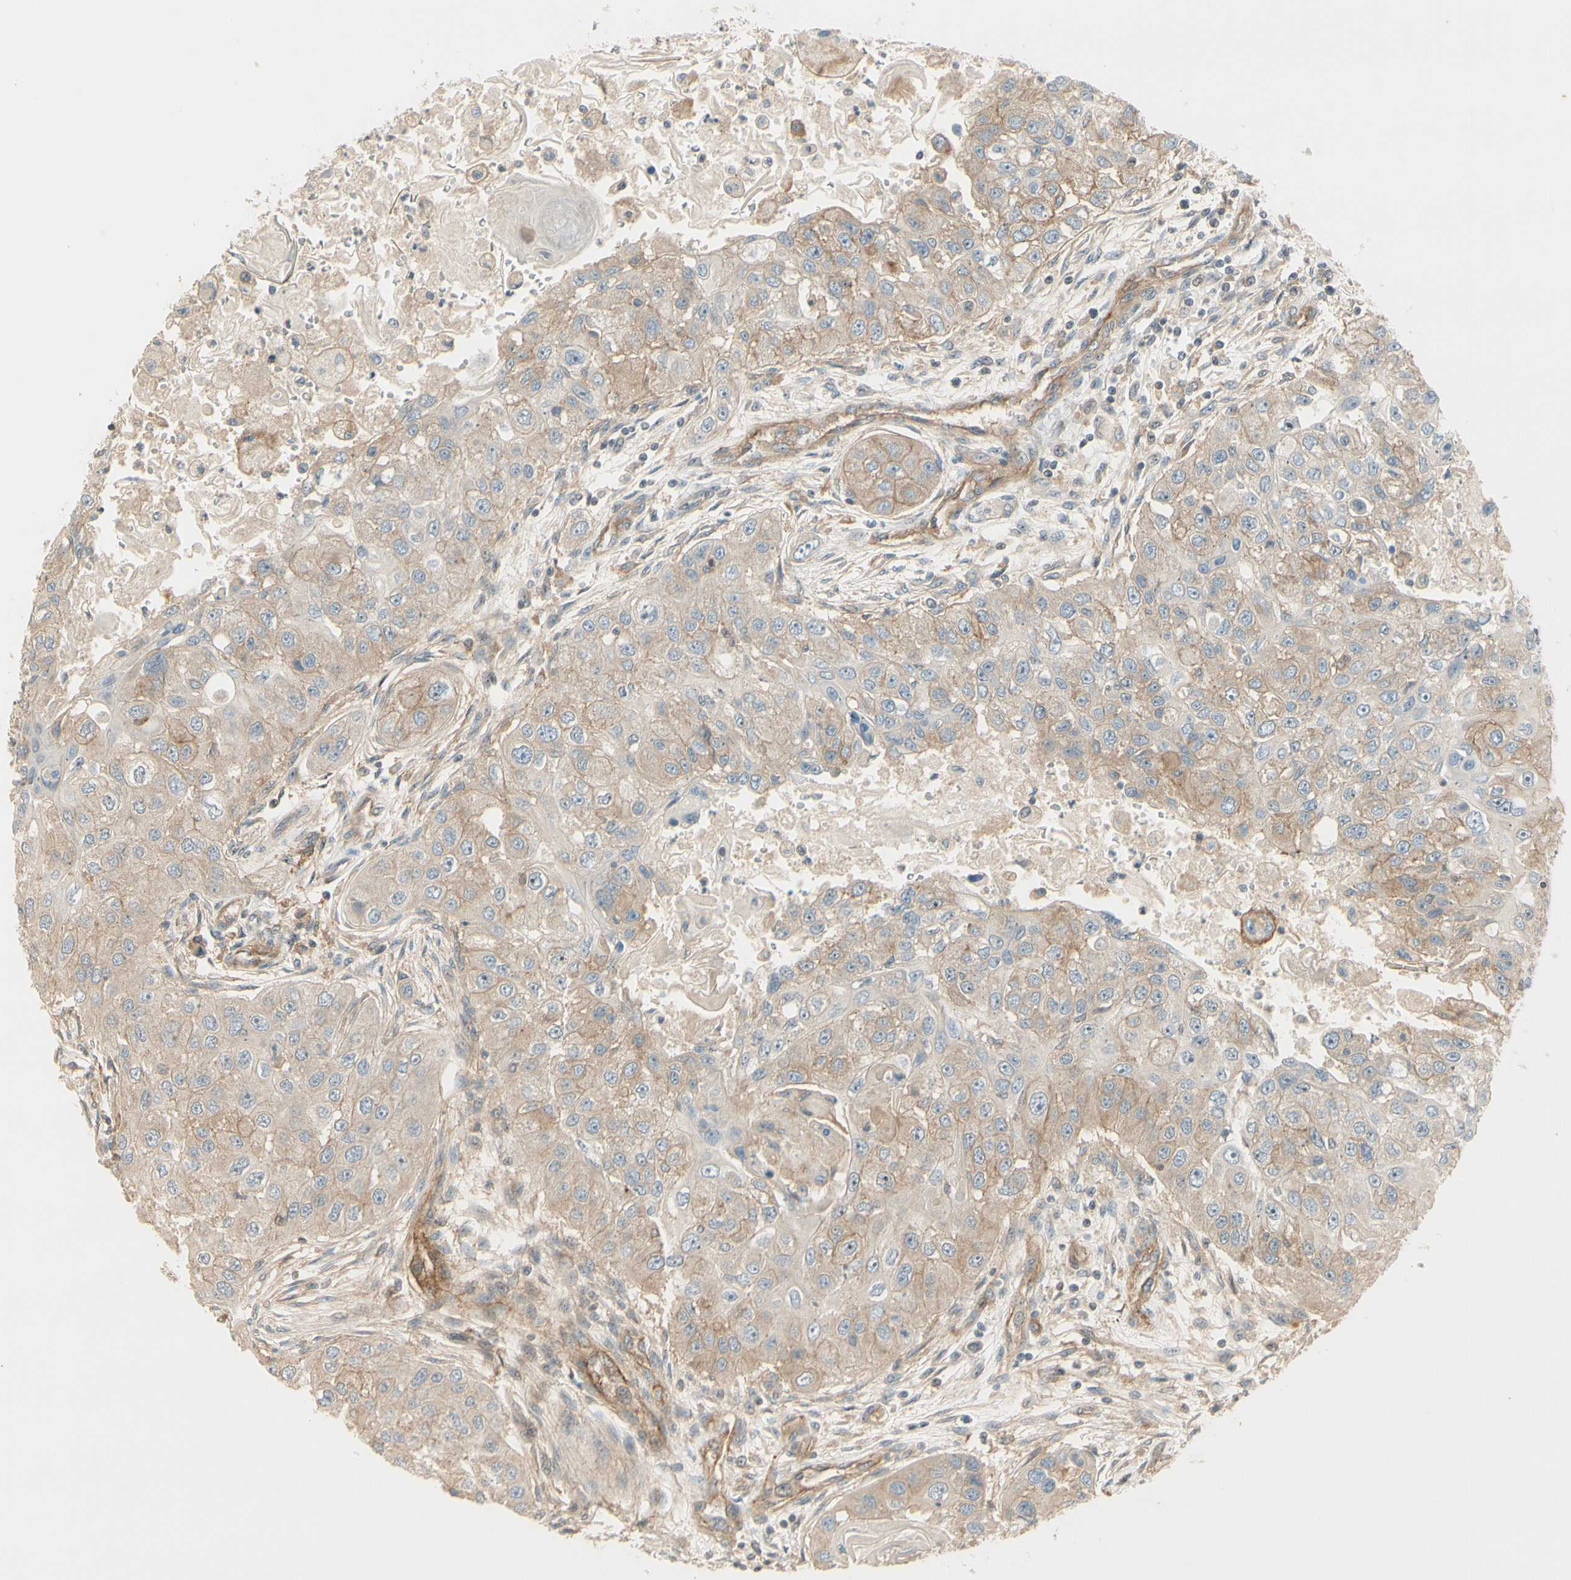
{"staining": {"intensity": "weak", "quantity": ">75%", "location": "cytoplasmic/membranous"}, "tissue": "head and neck cancer", "cell_type": "Tumor cells", "image_type": "cancer", "snomed": [{"axis": "morphology", "description": "Normal tissue, NOS"}, {"axis": "morphology", "description": "Squamous cell carcinoma, NOS"}, {"axis": "topography", "description": "Skeletal muscle"}, {"axis": "topography", "description": "Head-Neck"}], "caption": "A brown stain highlights weak cytoplasmic/membranous staining of a protein in human squamous cell carcinoma (head and neck) tumor cells.", "gene": "NFYA", "patient": {"sex": "male", "age": 51}}